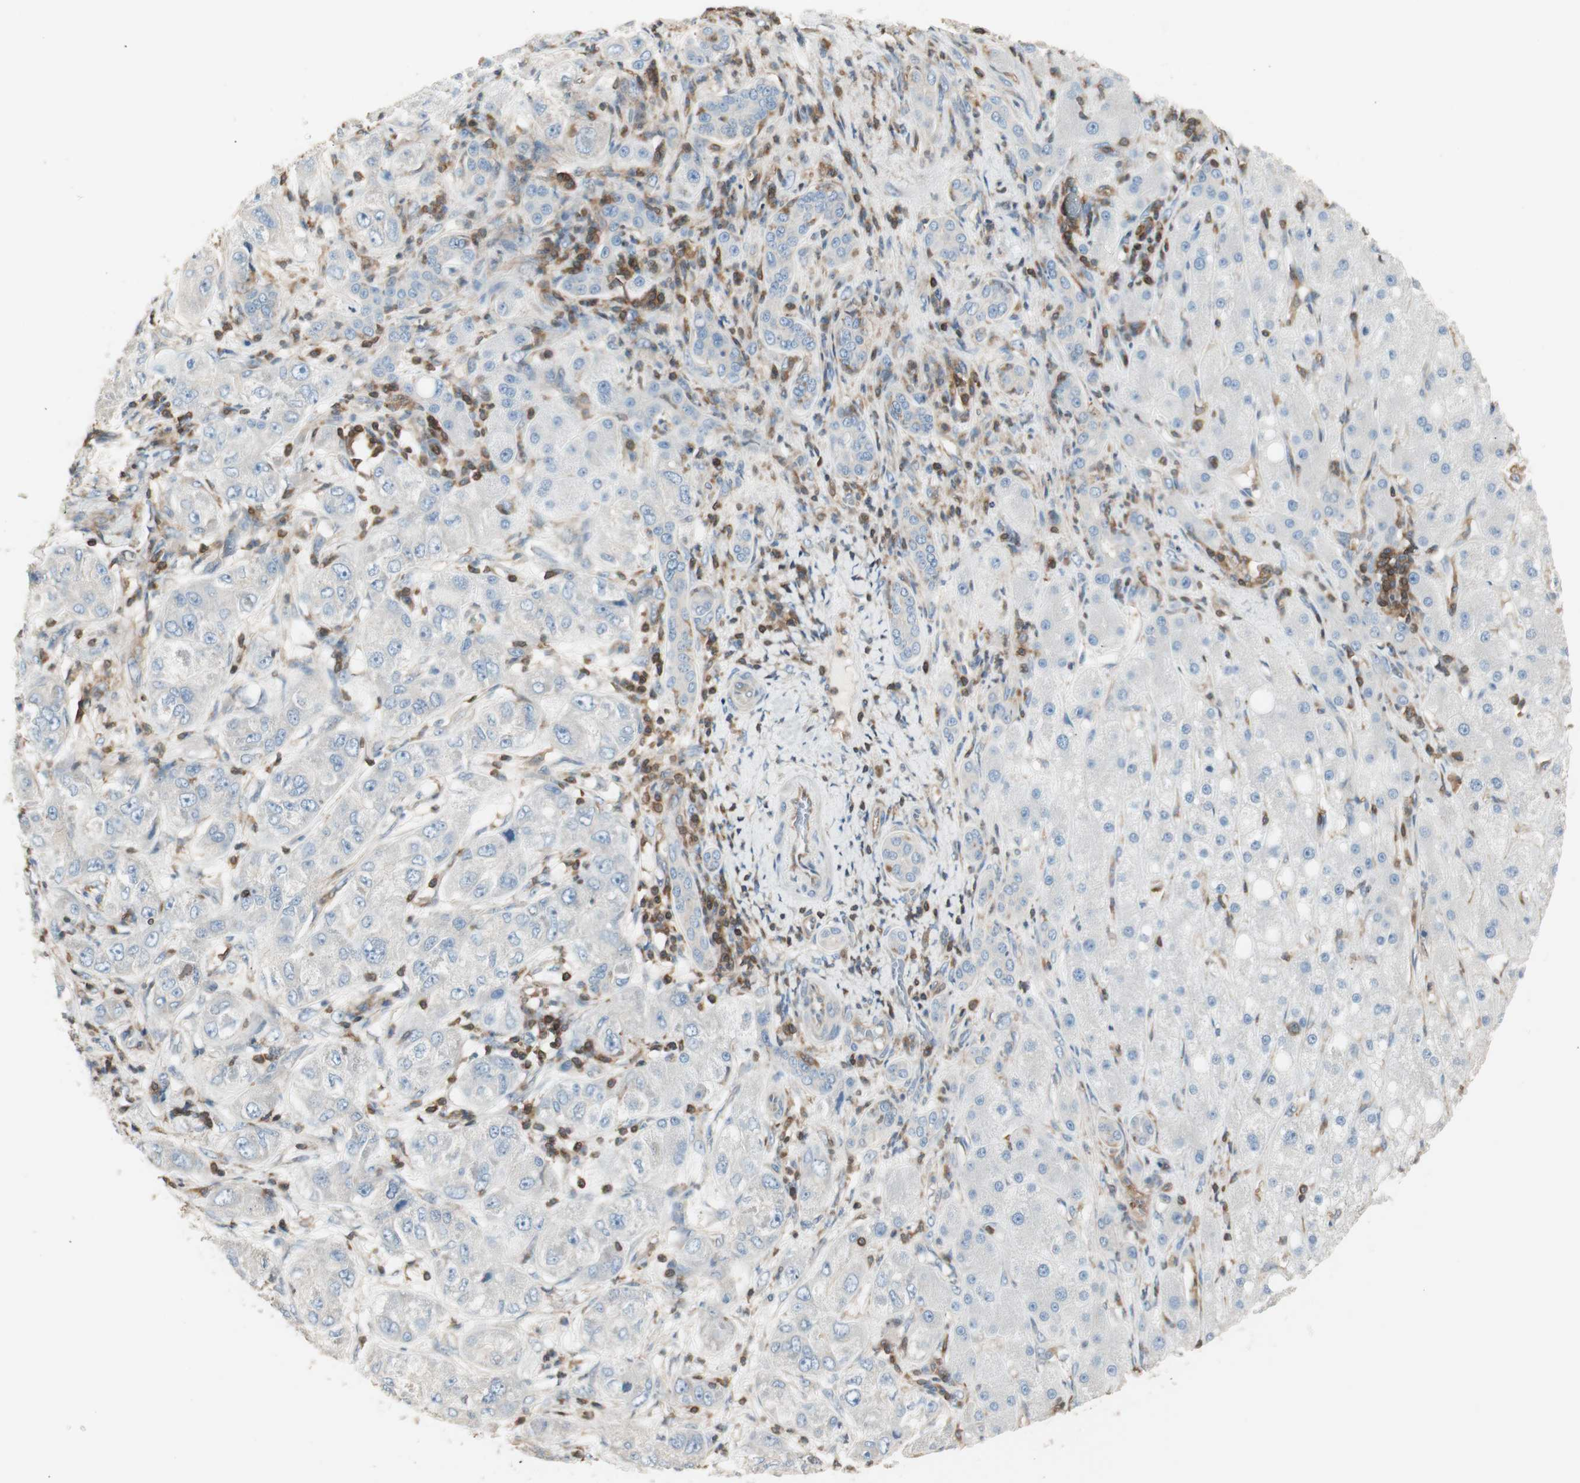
{"staining": {"intensity": "negative", "quantity": "none", "location": "none"}, "tissue": "liver cancer", "cell_type": "Tumor cells", "image_type": "cancer", "snomed": [{"axis": "morphology", "description": "Carcinoma, Hepatocellular, NOS"}, {"axis": "topography", "description": "Liver"}], "caption": "High magnification brightfield microscopy of hepatocellular carcinoma (liver) stained with DAB (3,3'-diaminobenzidine) (brown) and counterstained with hematoxylin (blue): tumor cells show no significant expression. The staining was performed using DAB to visualize the protein expression in brown, while the nuclei were stained in blue with hematoxylin (Magnification: 20x).", "gene": "CRLF3", "patient": {"sex": "male", "age": 80}}